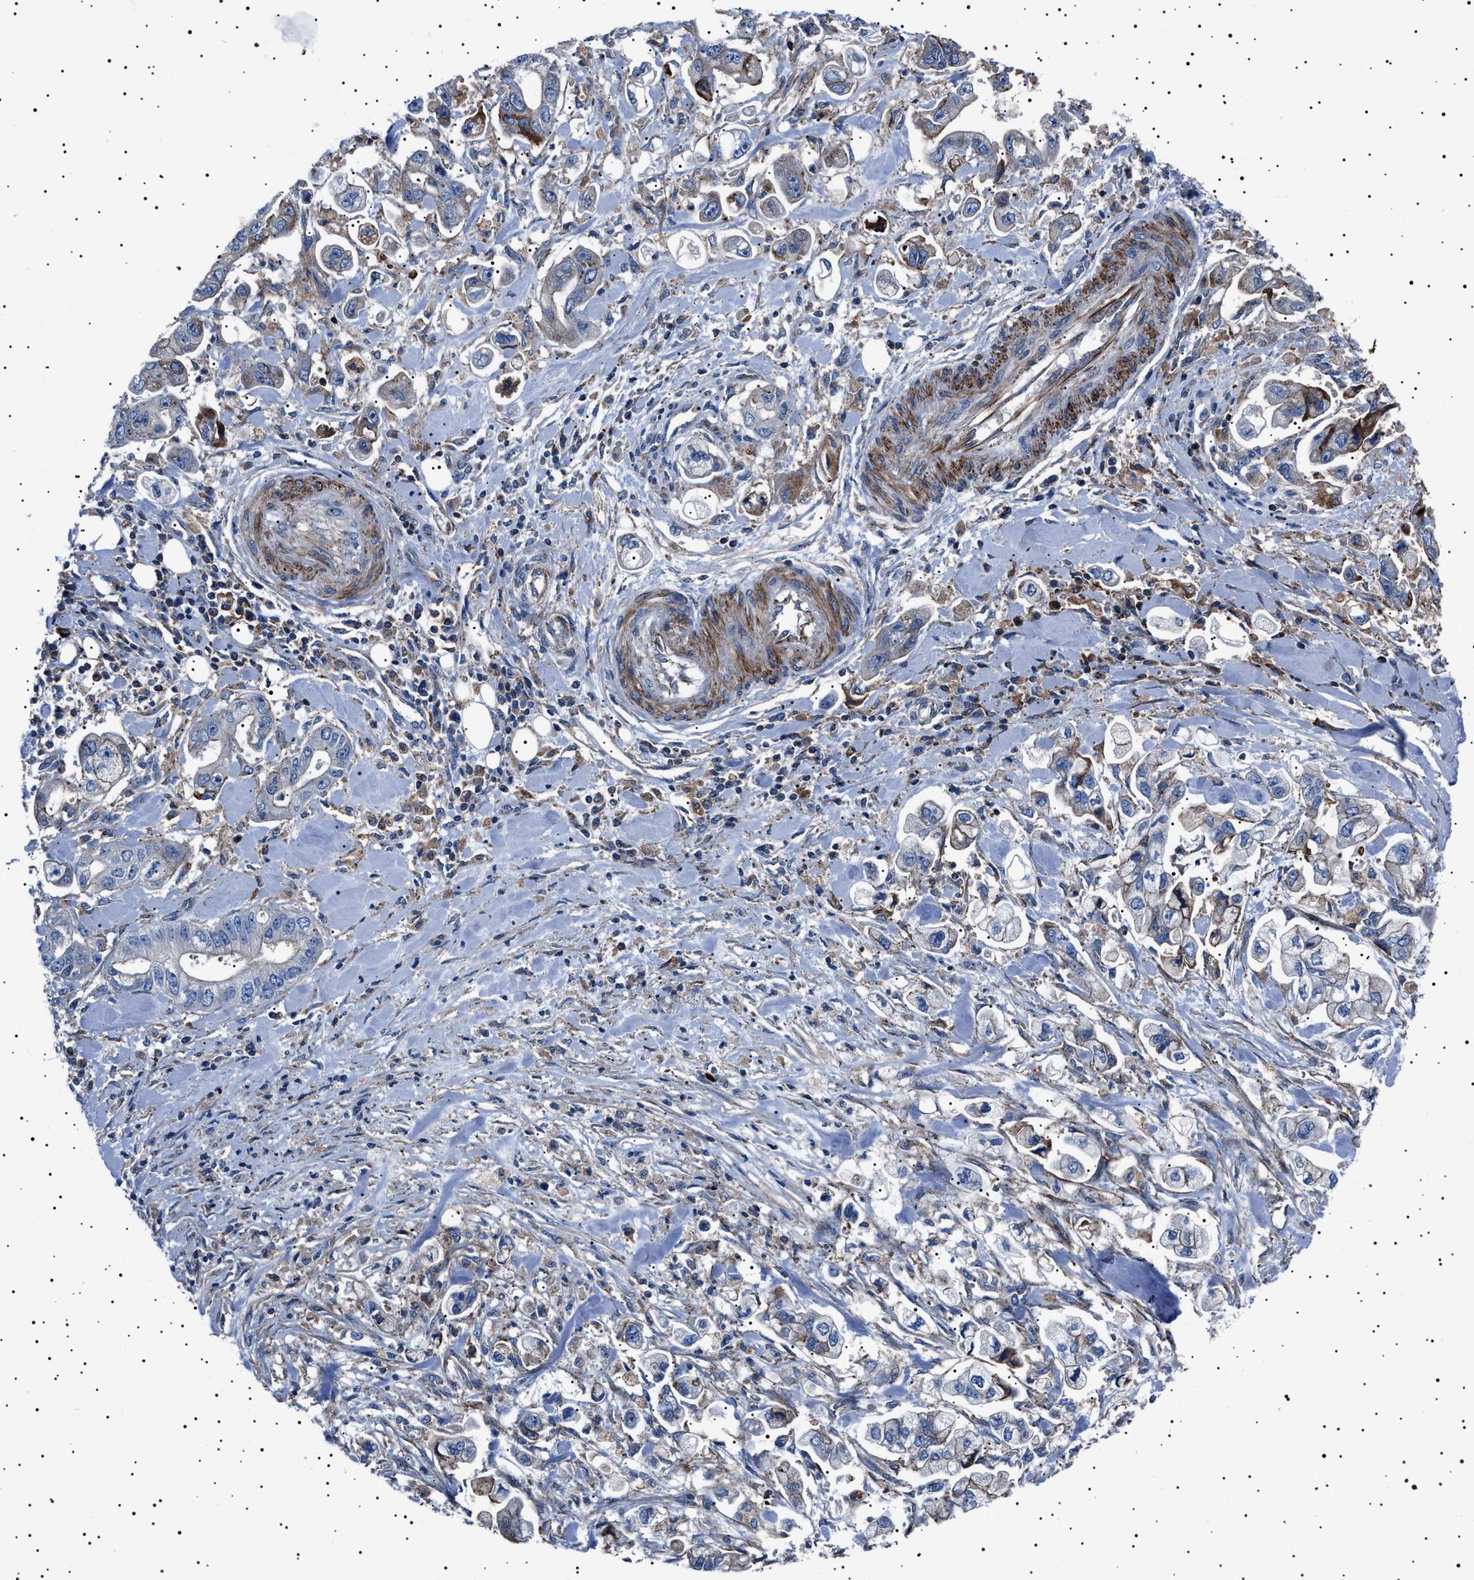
{"staining": {"intensity": "negative", "quantity": "none", "location": "none"}, "tissue": "stomach cancer", "cell_type": "Tumor cells", "image_type": "cancer", "snomed": [{"axis": "morphology", "description": "Normal tissue, NOS"}, {"axis": "morphology", "description": "Adenocarcinoma, NOS"}, {"axis": "topography", "description": "Stomach"}], "caption": "Tumor cells show no significant staining in stomach cancer.", "gene": "NEU1", "patient": {"sex": "male", "age": 62}}